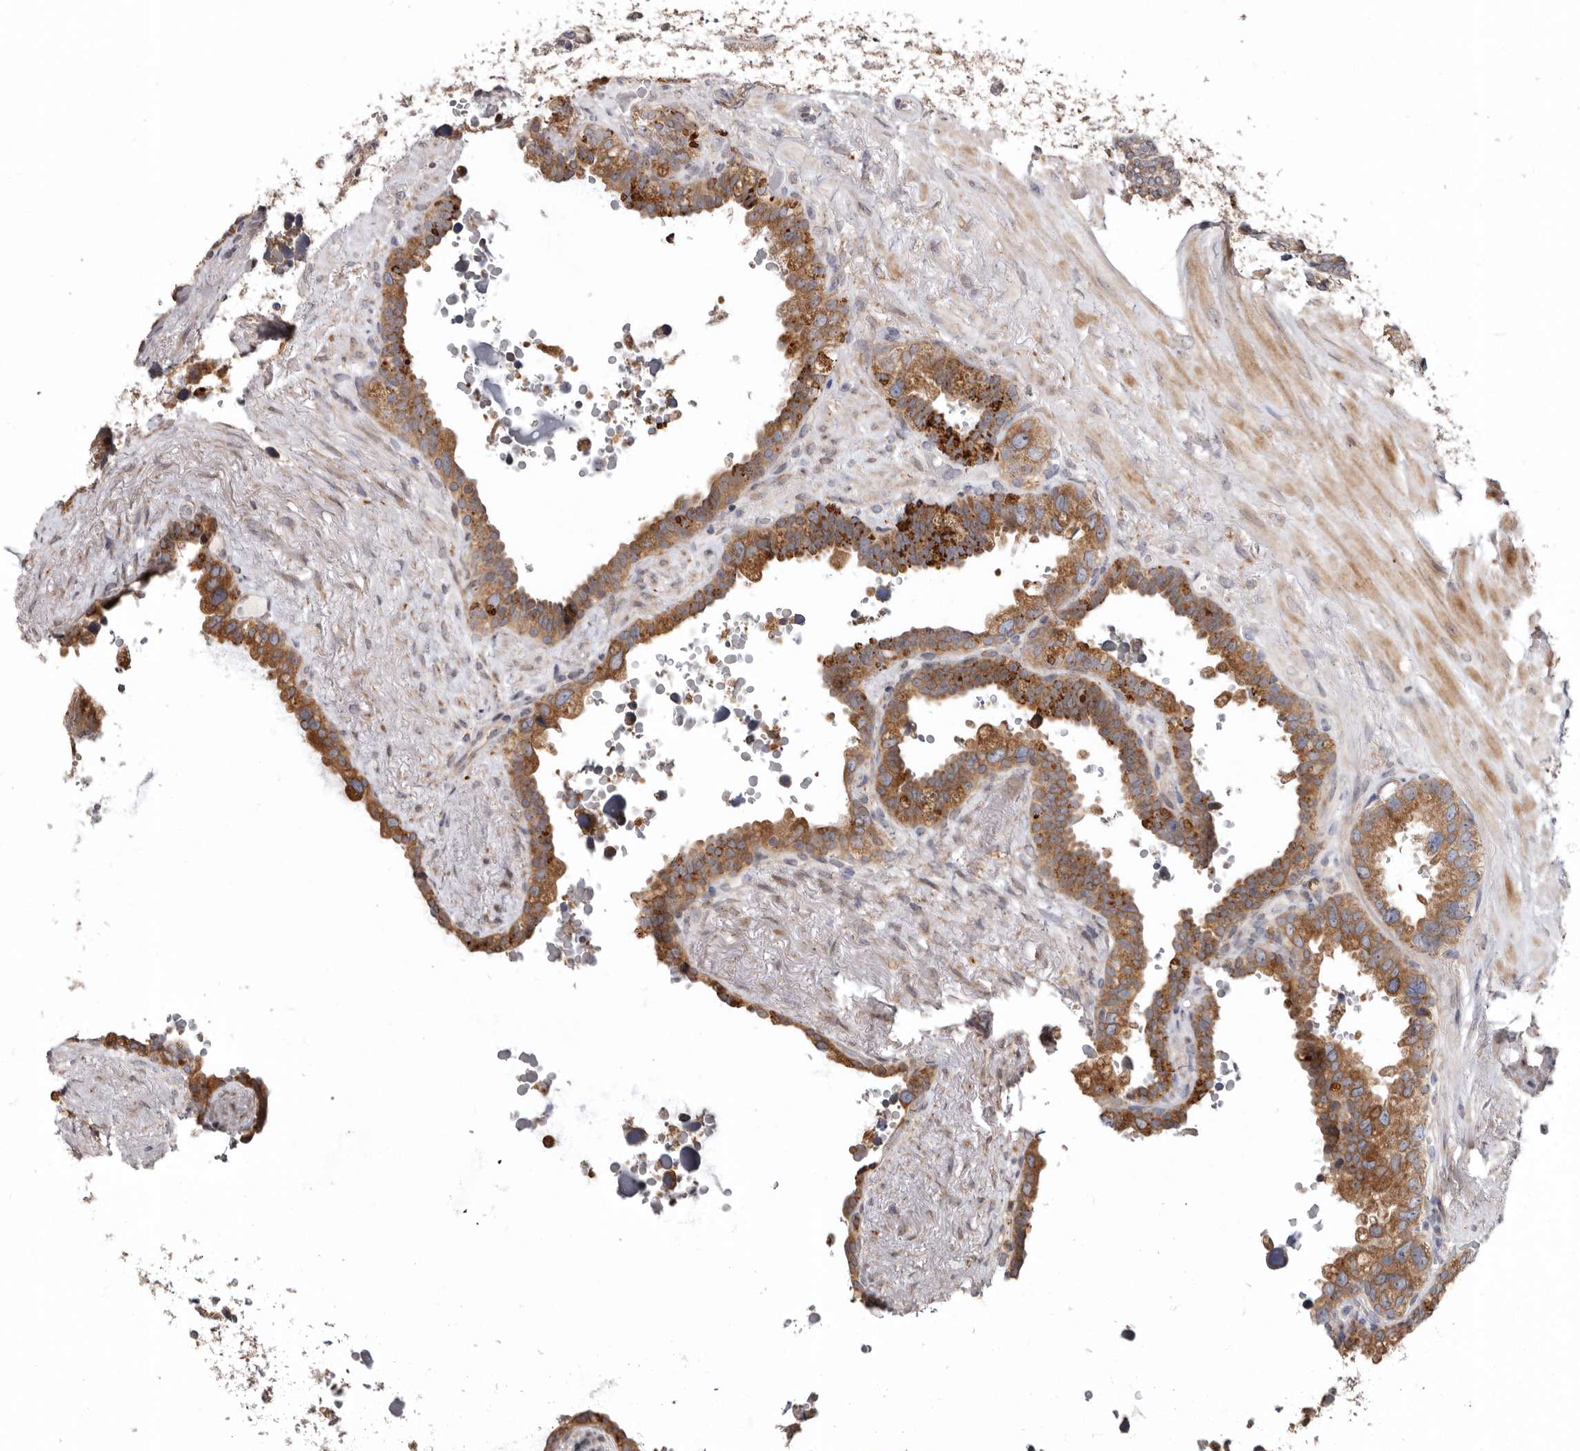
{"staining": {"intensity": "moderate", "quantity": ">75%", "location": "cytoplasmic/membranous"}, "tissue": "seminal vesicle", "cell_type": "Glandular cells", "image_type": "normal", "snomed": [{"axis": "morphology", "description": "Normal tissue, NOS"}, {"axis": "topography", "description": "Seminal veicle"}], "caption": "Immunohistochemical staining of benign human seminal vesicle demonstrates >75% levels of moderate cytoplasmic/membranous protein positivity in about >75% of glandular cells. Using DAB (3,3'-diaminobenzidine) (brown) and hematoxylin (blue) stains, captured at high magnification using brightfield microscopy.", "gene": "TMUB1", "patient": {"sex": "male", "age": 80}}